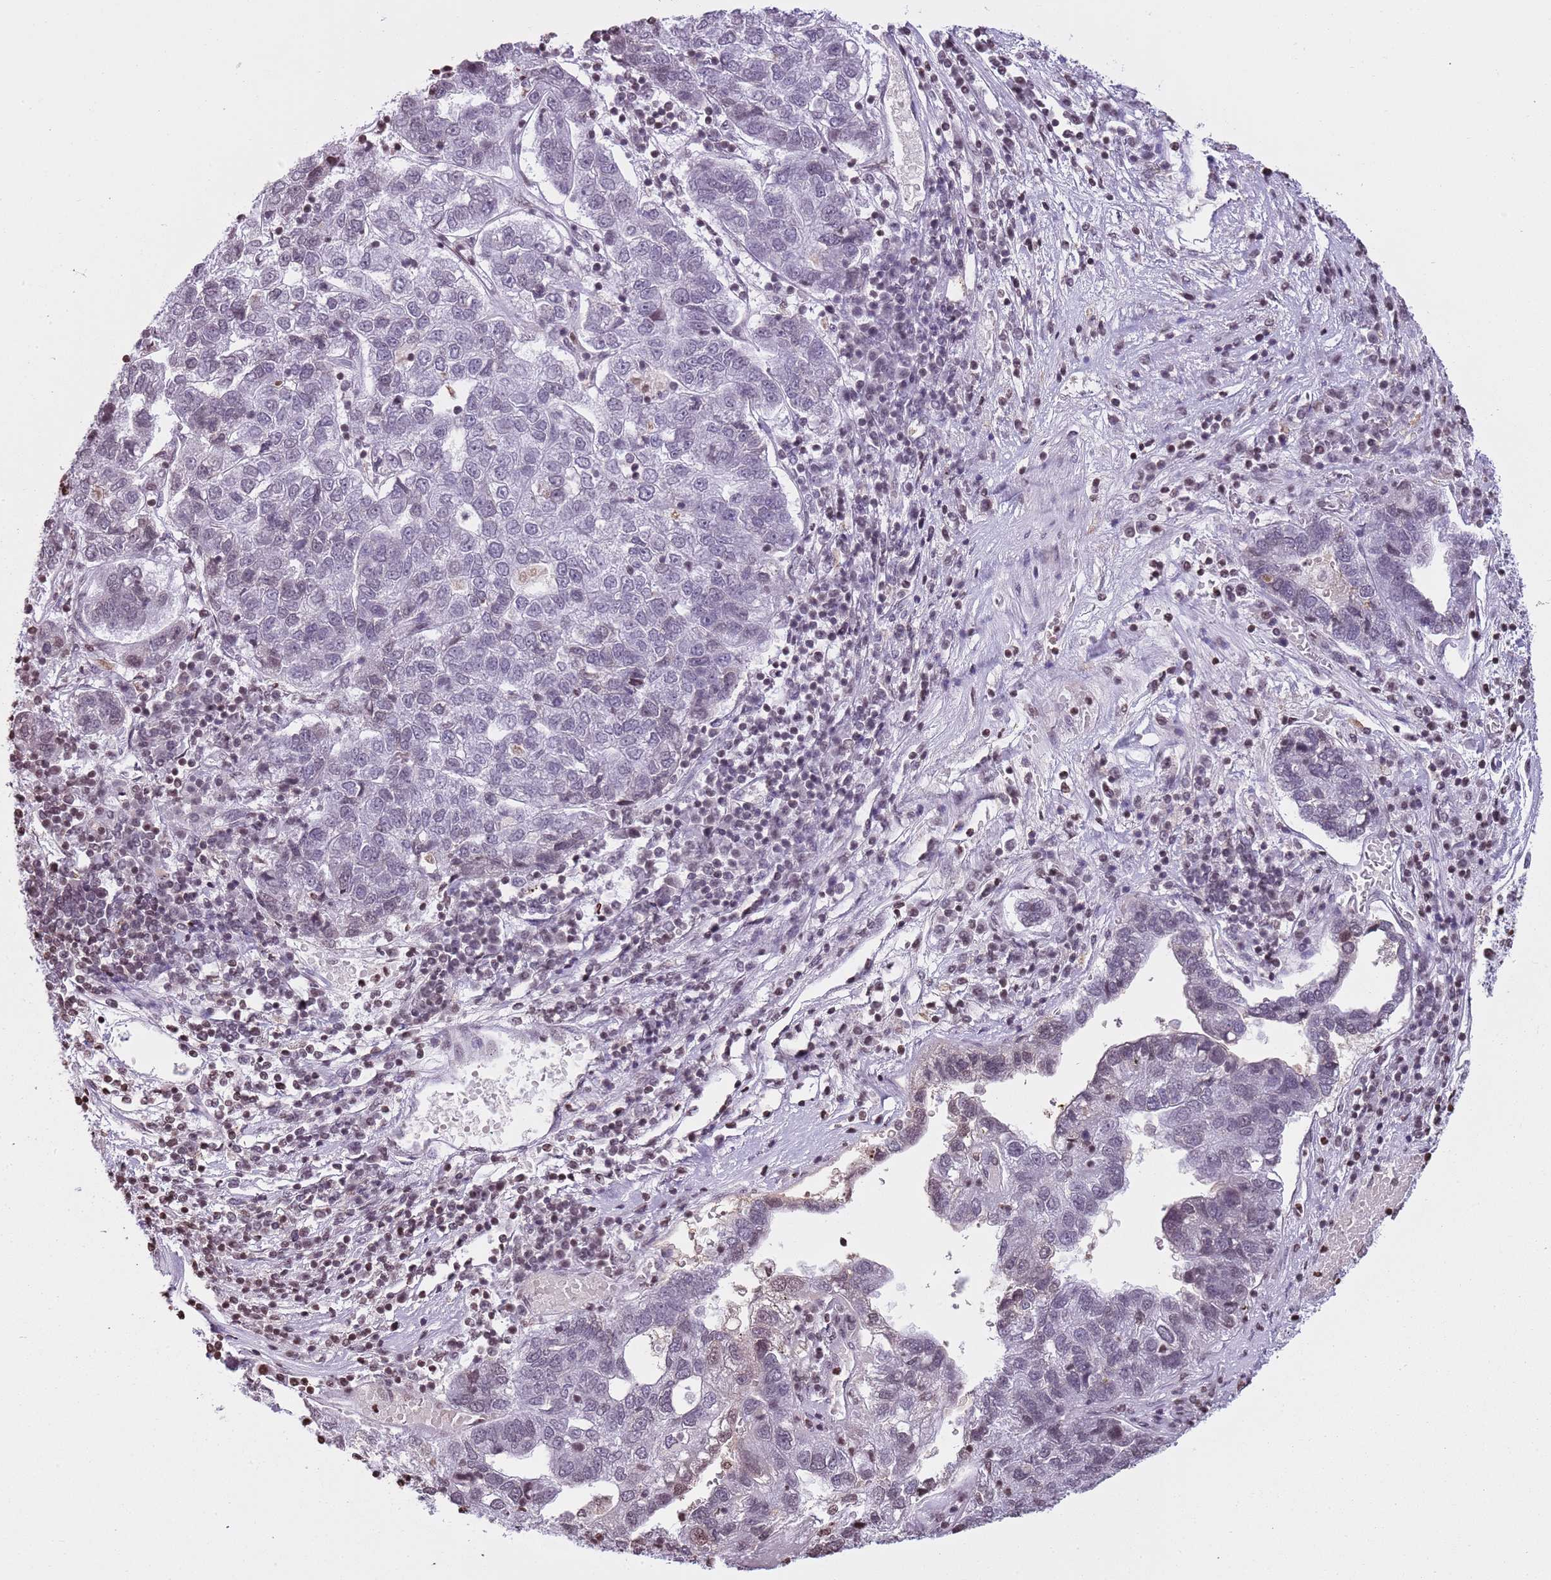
{"staining": {"intensity": "weak", "quantity": "<25%", "location": "nuclear"}, "tissue": "pancreatic cancer", "cell_type": "Tumor cells", "image_type": "cancer", "snomed": [{"axis": "morphology", "description": "Adenocarcinoma, NOS"}, {"axis": "topography", "description": "Pancreas"}], "caption": "An immunohistochemistry (IHC) histopathology image of pancreatic cancer is shown. There is no staining in tumor cells of pancreatic cancer.", "gene": "KPNA3", "patient": {"sex": "female", "age": 61}}